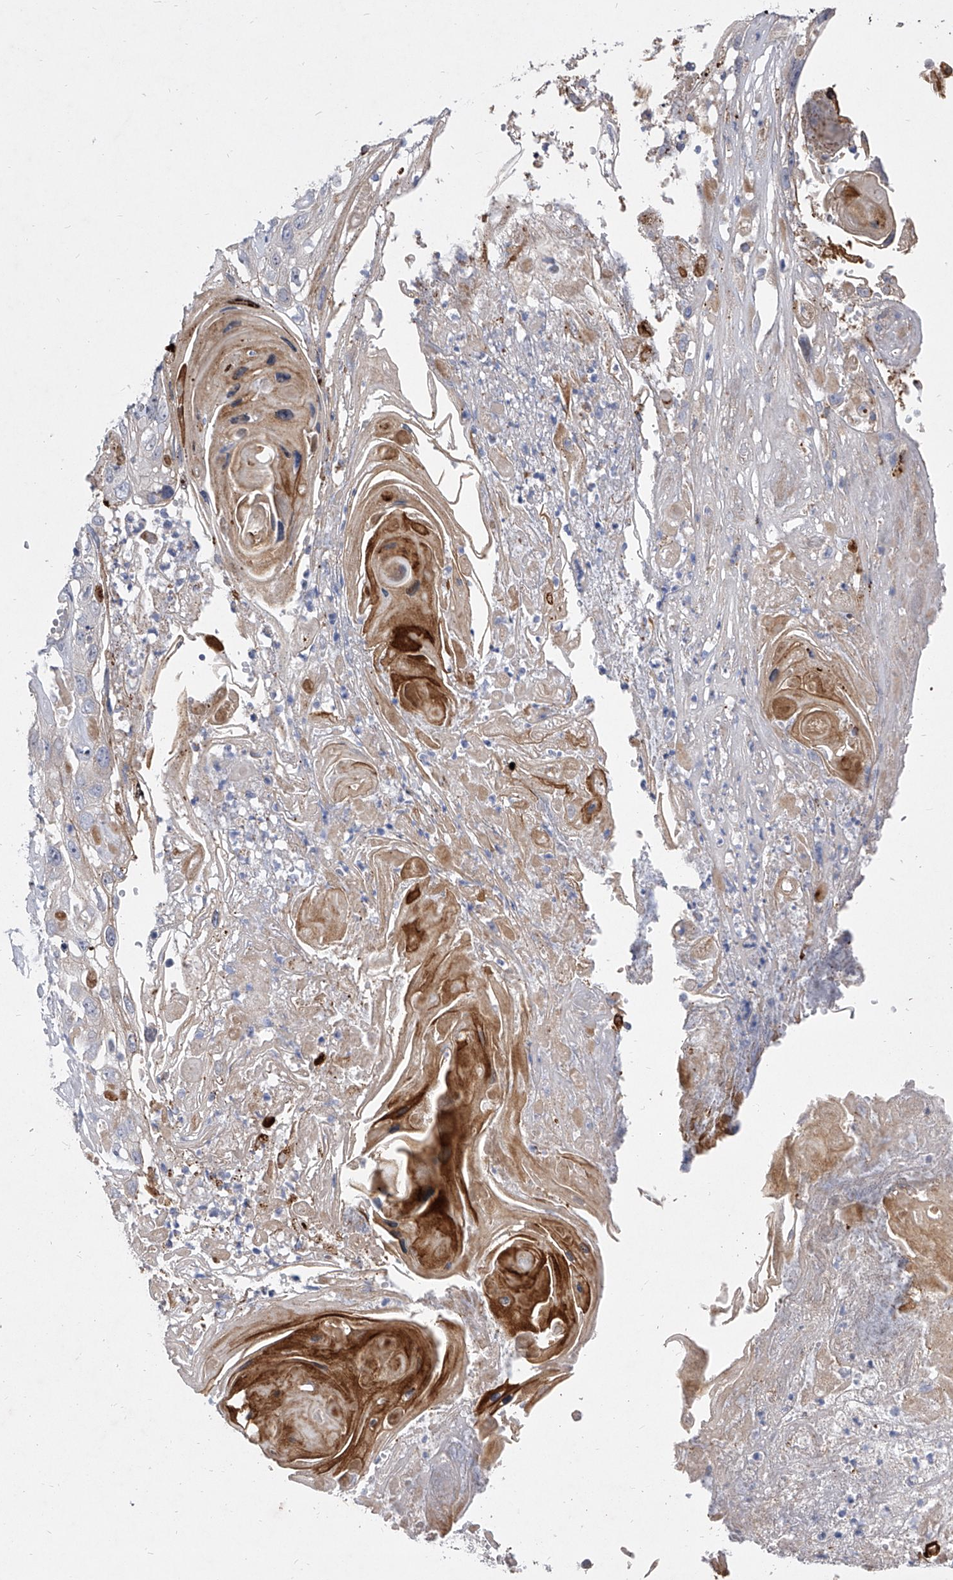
{"staining": {"intensity": "moderate", "quantity": ">75%", "location": "cytoplasmic/membranous"}, "tissue": "skin cancer", "cell_type": "Tumor cells", "image_type": "cancer", "snomed": [{"axis": "morphology", "description": "Squamous cell carcinoma, NOS"}, {"axis": "topography", "description": "Skin"}], "caption": "Brown immunohistochemical staining in human skin cancer exhibits moderate cytoplasmic/membranous positivity in approximately >75% of tumor cells. Using DAB (brown) and hematoxylin (blue) stains, captured at high magnification using brightfield microscopy.", "gene": "MINDY4", "patient": {"sex": "male", "age": 55}}